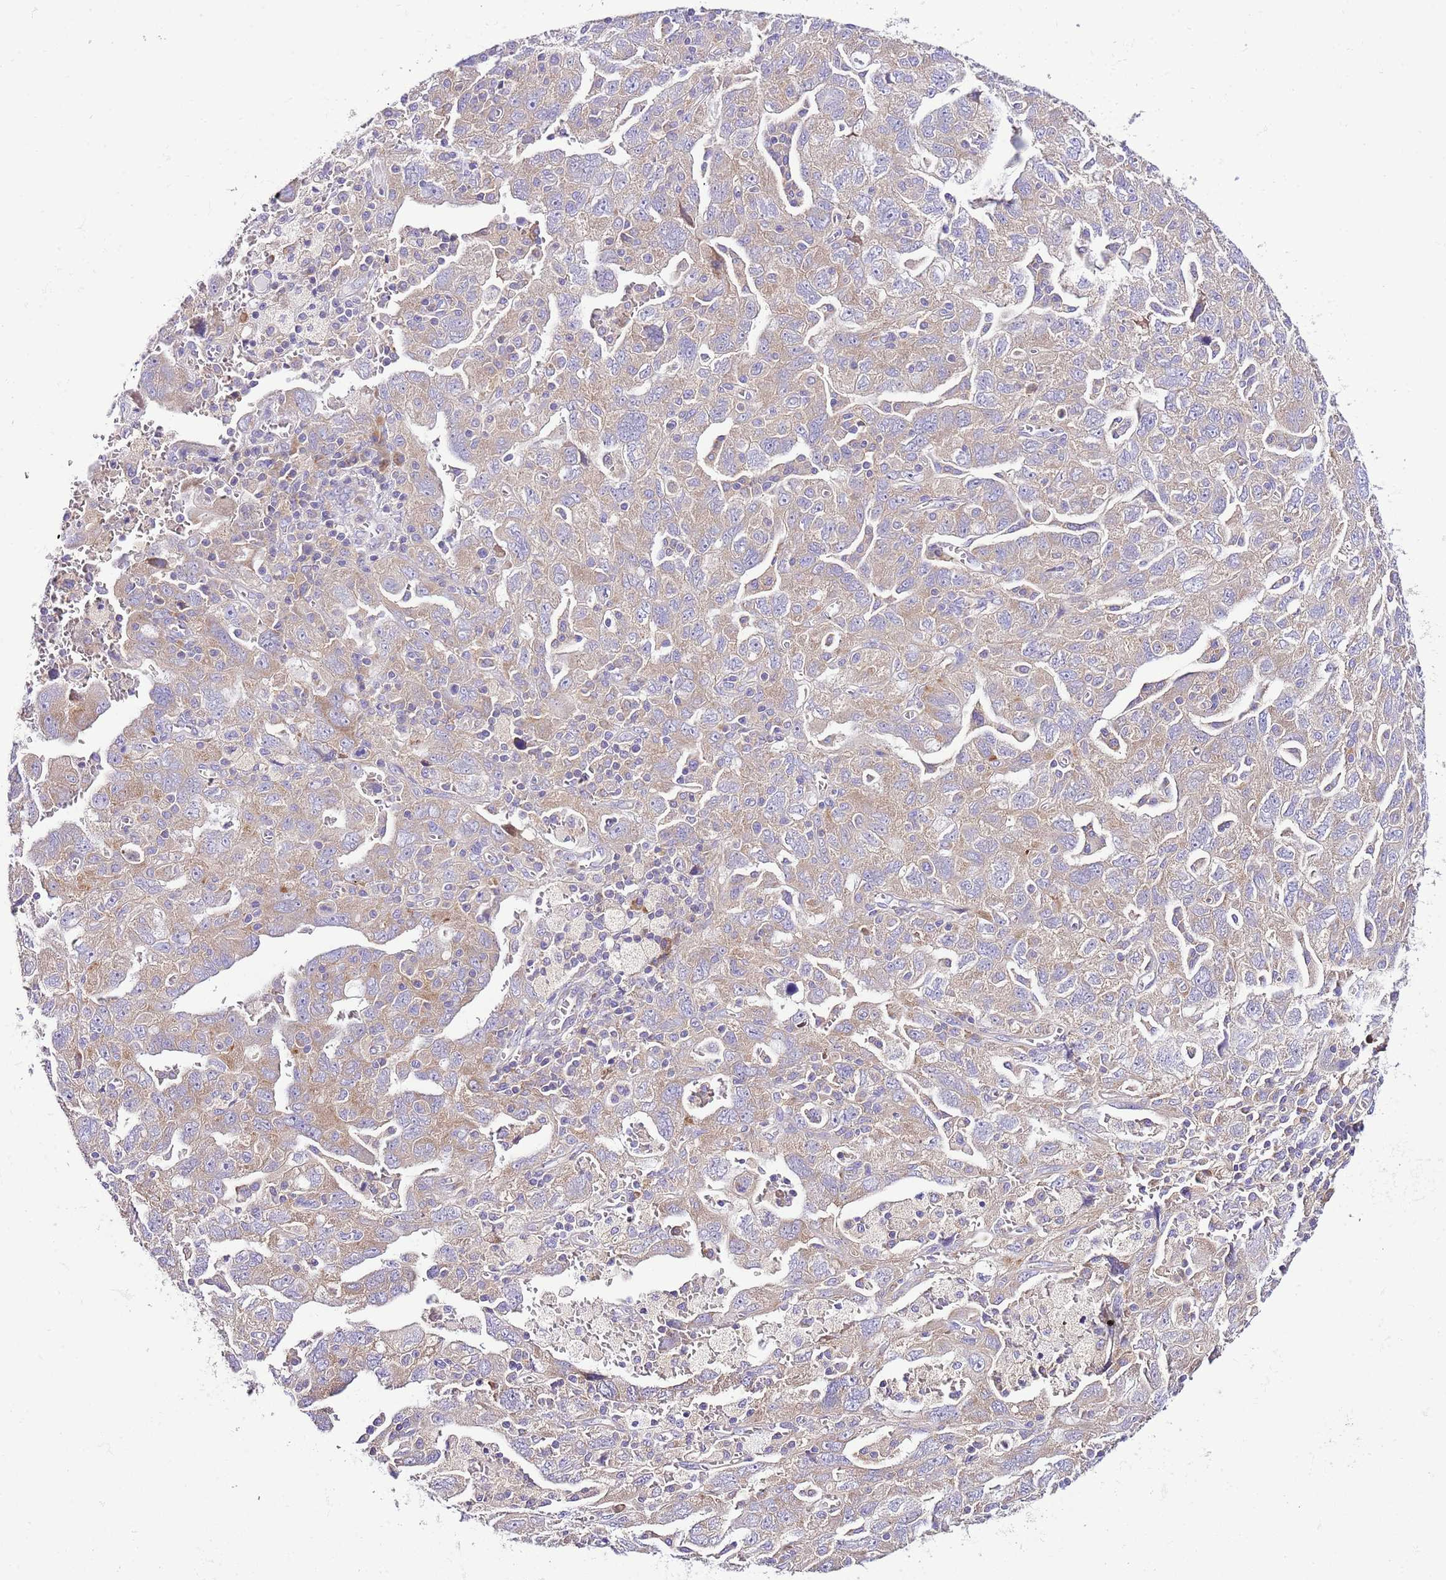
{"staining": {"intensity": "weak", "quantity": "25%-75%", "location": "cytoplasmic/membranous"}, "tissue": "ovarian cancer", "cell_type": "Tumor cells", "image_type": "cancer", "snomed": [{"axis": "morphology", "description": "Carcinoma, NOS"}, {"axis": "morphology", "description": "Cystadenocarcinoma, serous, NOS"}, {"axis": "topography", "description": "Ovary"}], "caption": "An image of human ovarian cancer stained for a protein displays weak cytoplasmic/membranous brown staining in tumor cells.", "gene": "RPS10", "patient": {"sex": "female", "age": 69}}